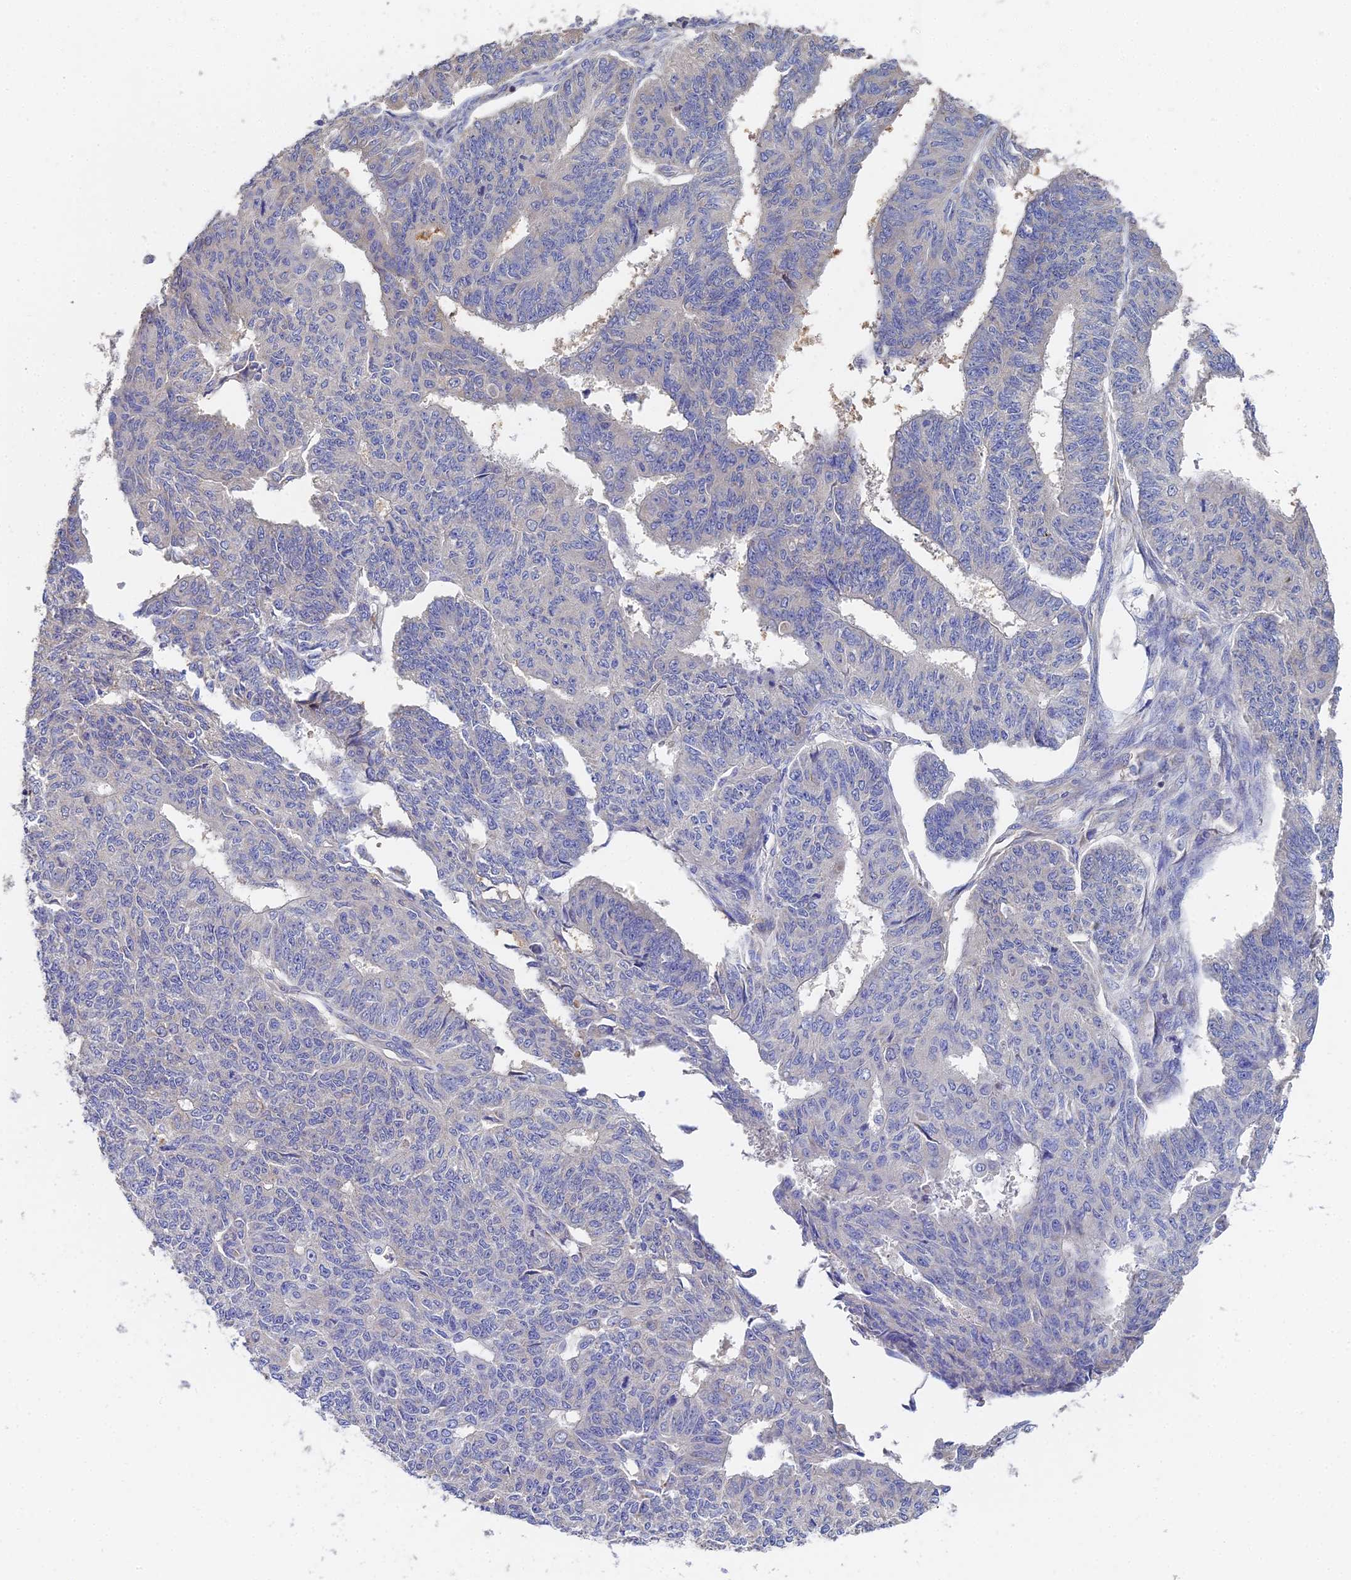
{"staining": {"intensity": "negative", "quantity": "none", "location": "none"}, "tissue": "endometrial cancer", "cell_type": "Tumor cells", "image_type": "cancer", "snomed": [{"axis": "morphology", "description": "Adenocarcinoma, NOS"}, {"axis": "topography", "description": "Endometrium"}], "caption": "Tumor cells show no significant protein expression in endometrial cancer (adenocarcinoma).", "gene": "UBE2L3", "patient": {"sex": "female", "age": 32}}